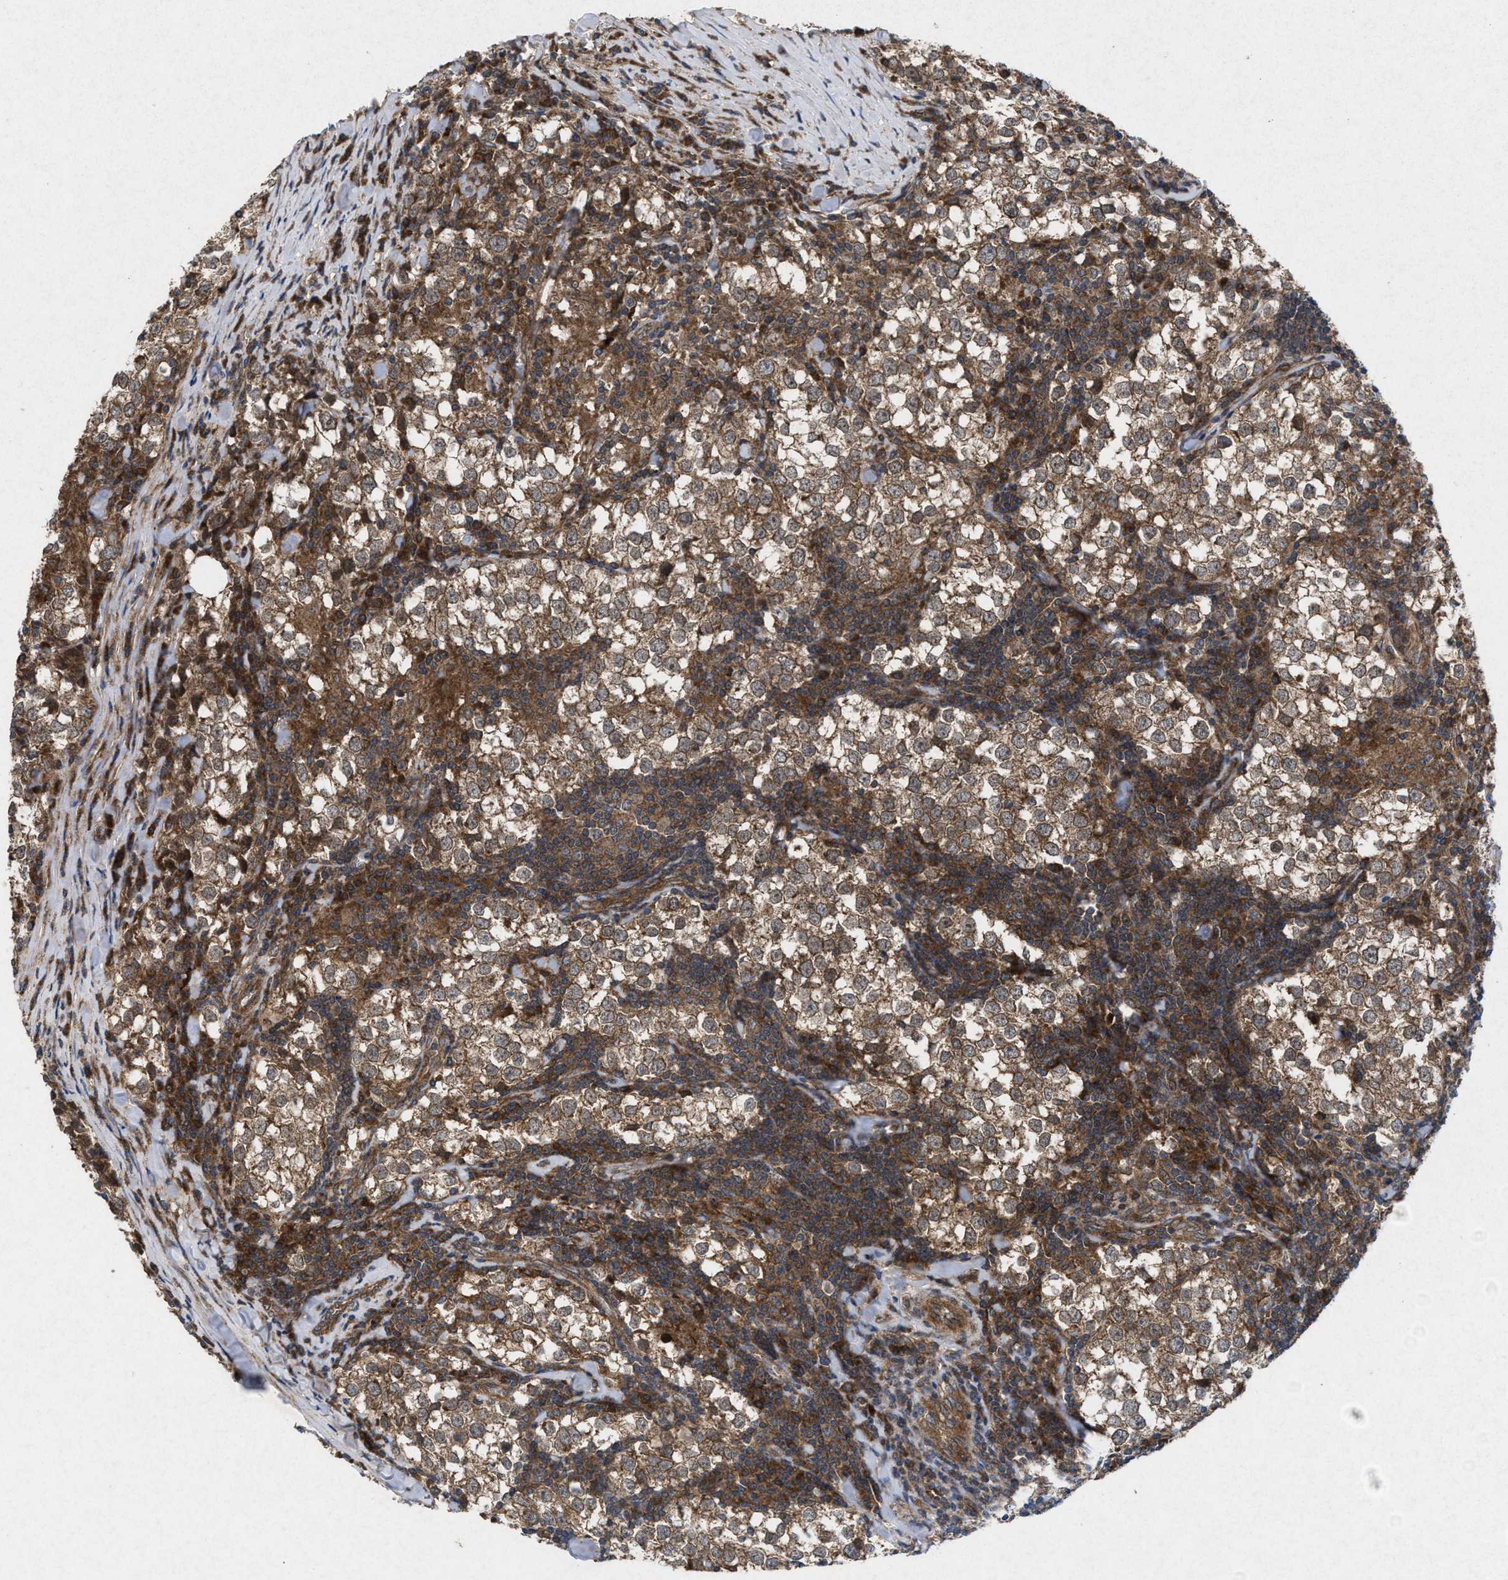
{"staining": {"intensity": "moderate", "quantity": ">75%", "location": "cytoplasmic/membranous"}, "tissue": "testis cancer", "cell_type": "Tumor cells", "image_type": "cancer", "snomed": [{"axis": "morphology", "description": "Seminoma, NOS"}, {"axis": "morphology", "description": "Carcinoma, Embryonal, NOS"}, {"axis": "topography", "description": "Testis"}], "caption": "The micrograph exhibits a brown stain indicating the presence of a protein in the cytoplasmic/membranous of tumor cells in embryonal carcinoma (testis).", "gene": "MSI2", "patient": {"sex": "male", "age": 36}}